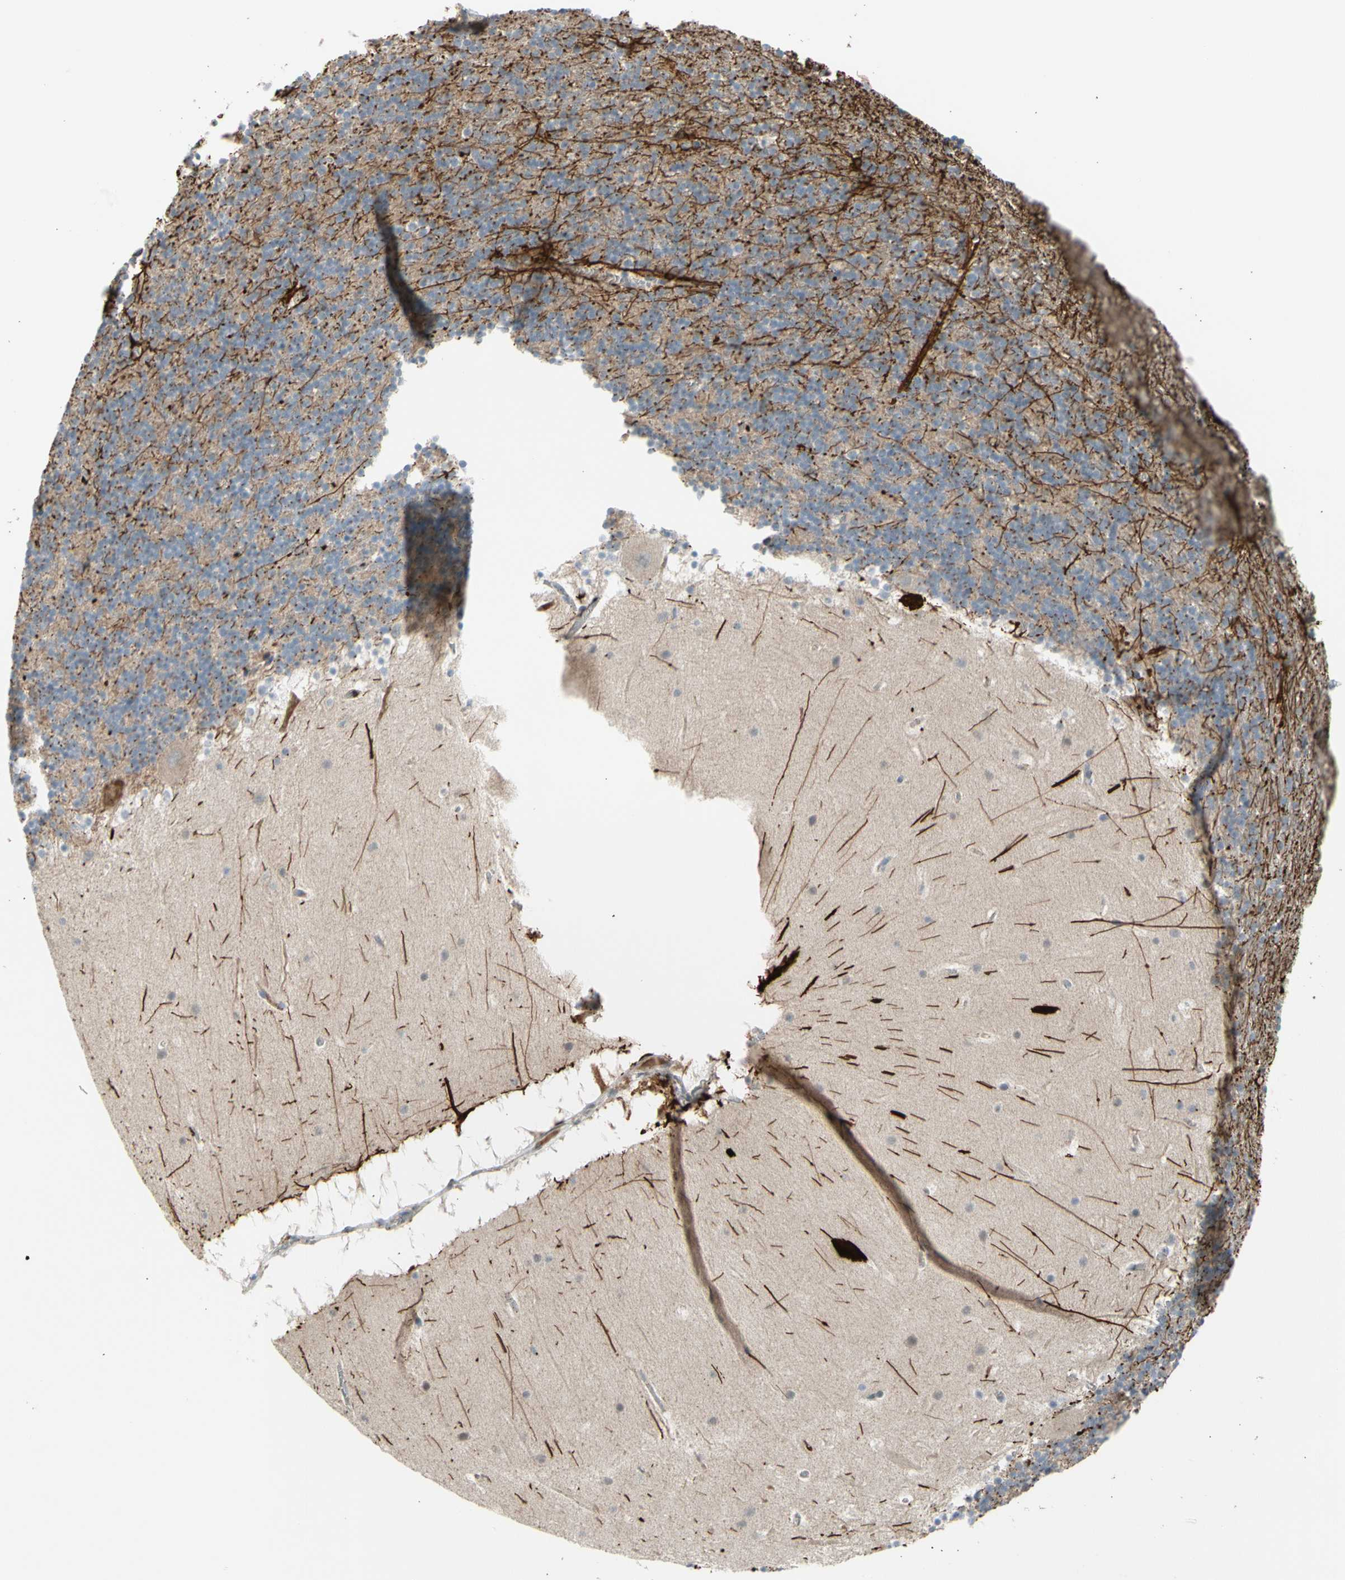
{"staining": {"intensity": "moderate", "quantity": ">75%", "location": "cytoplasmic/membranous"}, "tissue": "cerebellum", "cell_type": "Cells in granular layer", "image_type": "normal", "snomed": [{"axis": "morphology", "description": "Normal tissue, NOS"}, {"axis": "topography", "description": "Cerebellum"}], "caption": "Immunohistochemistry (IHC) of normal human cerebellum shows medium levels of moderate cytoplasmic/membranous staining in about >75% of cells in granular layer.", "gene": "GALNT5", "patient": {"sex": "male", "age": 45}}